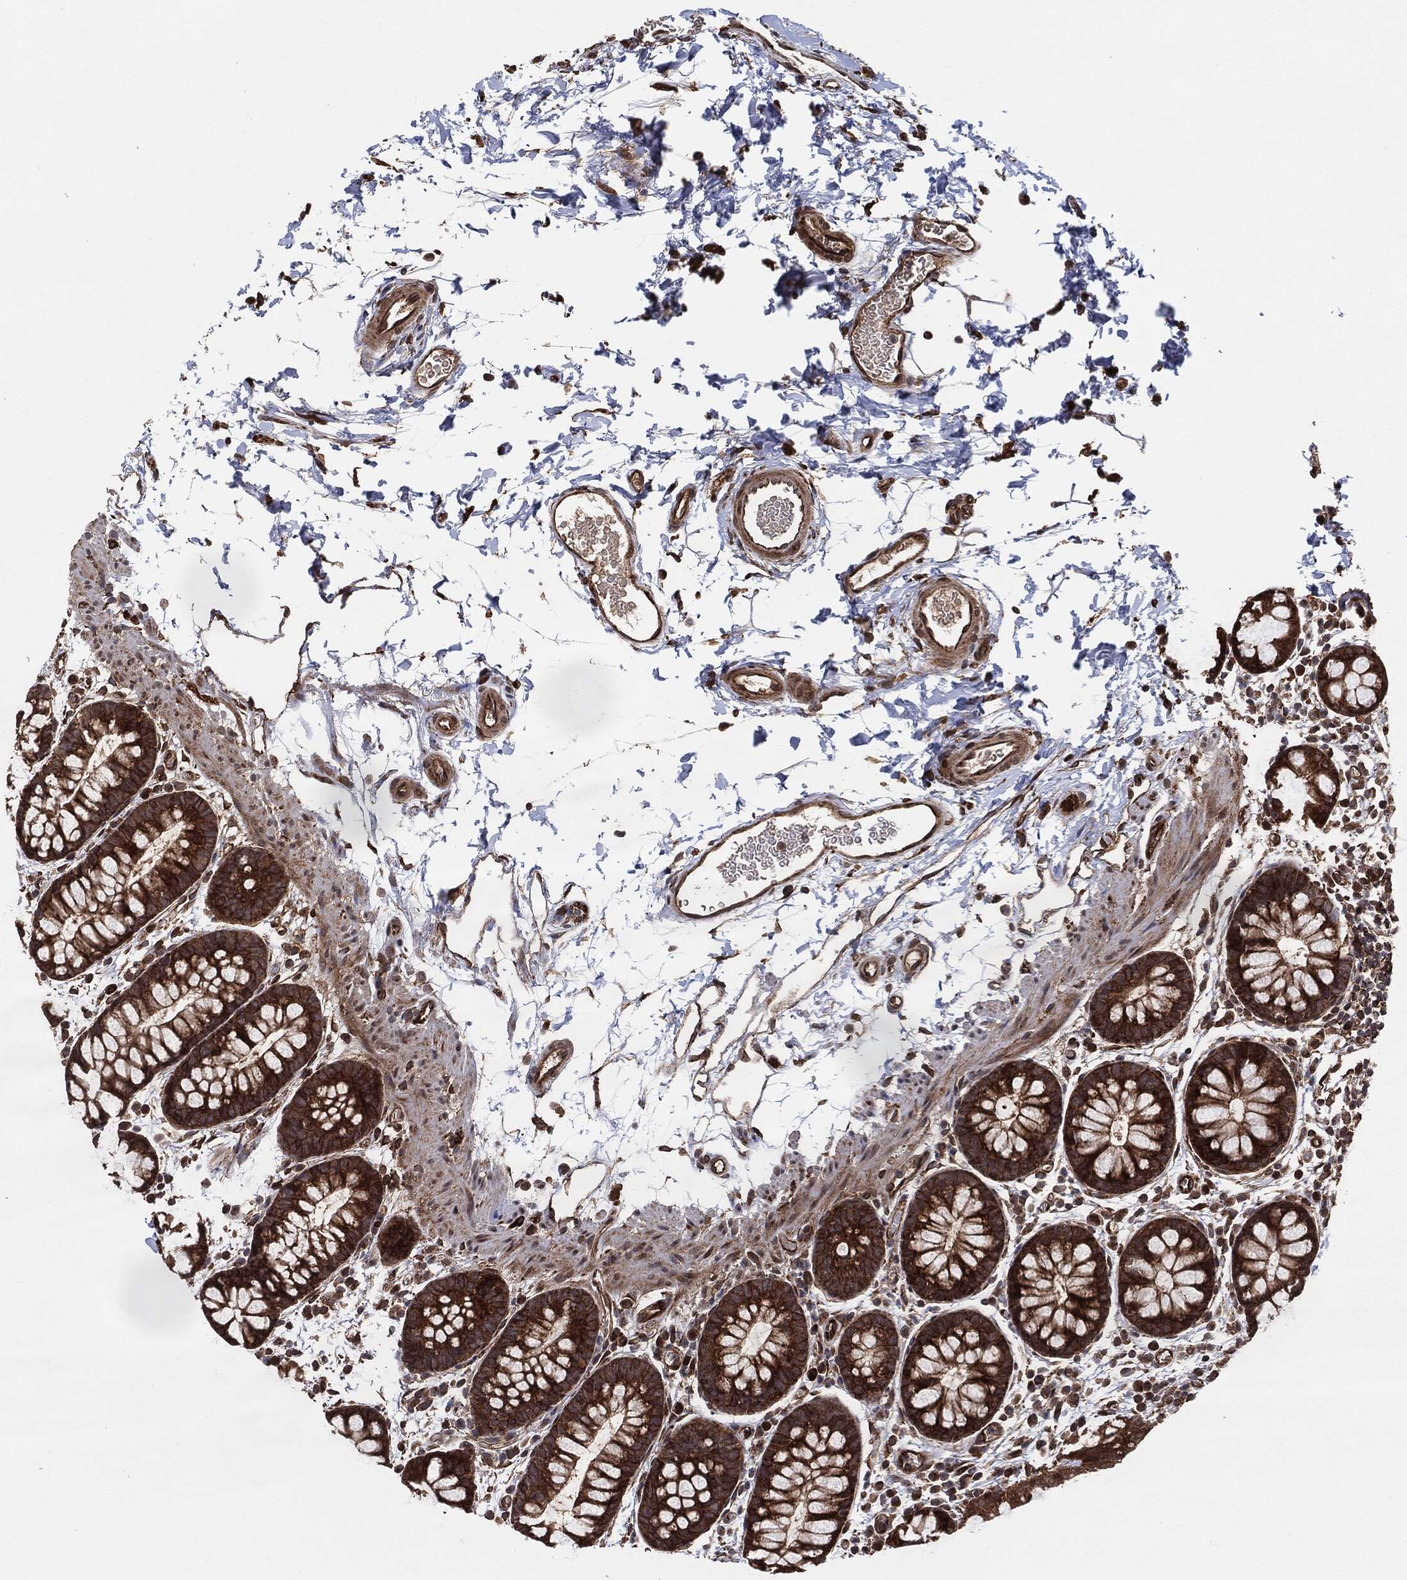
{"staining": {"intensity": "strong", "quantity": ">75%", "location": "cytoplasmic/membranous"}, "tissue": "rectum", "cell_type": "Glandular cells", "image_type": "normal", "snomed": [{"axis": "morphology", "description": "Normal tissue, NOS"}, {"axis": "topography", "description": "Rectum"}], "caption": "Immunohistochemistry staining of unremarkable rectum, which demonstrates high levels of strong cytoplasmic/membranous staining in about >75% of glandular cells indicating strong cytoplasmic/membranous protein positivity. The staining was performed using DAB (3,3'-diaminobenzidine) (brown) for protein detection and nuclei were counterstained in hematoxylin (blue).", "gene": "BCAR1", "patient": {"sex": "male", "age": 57}}